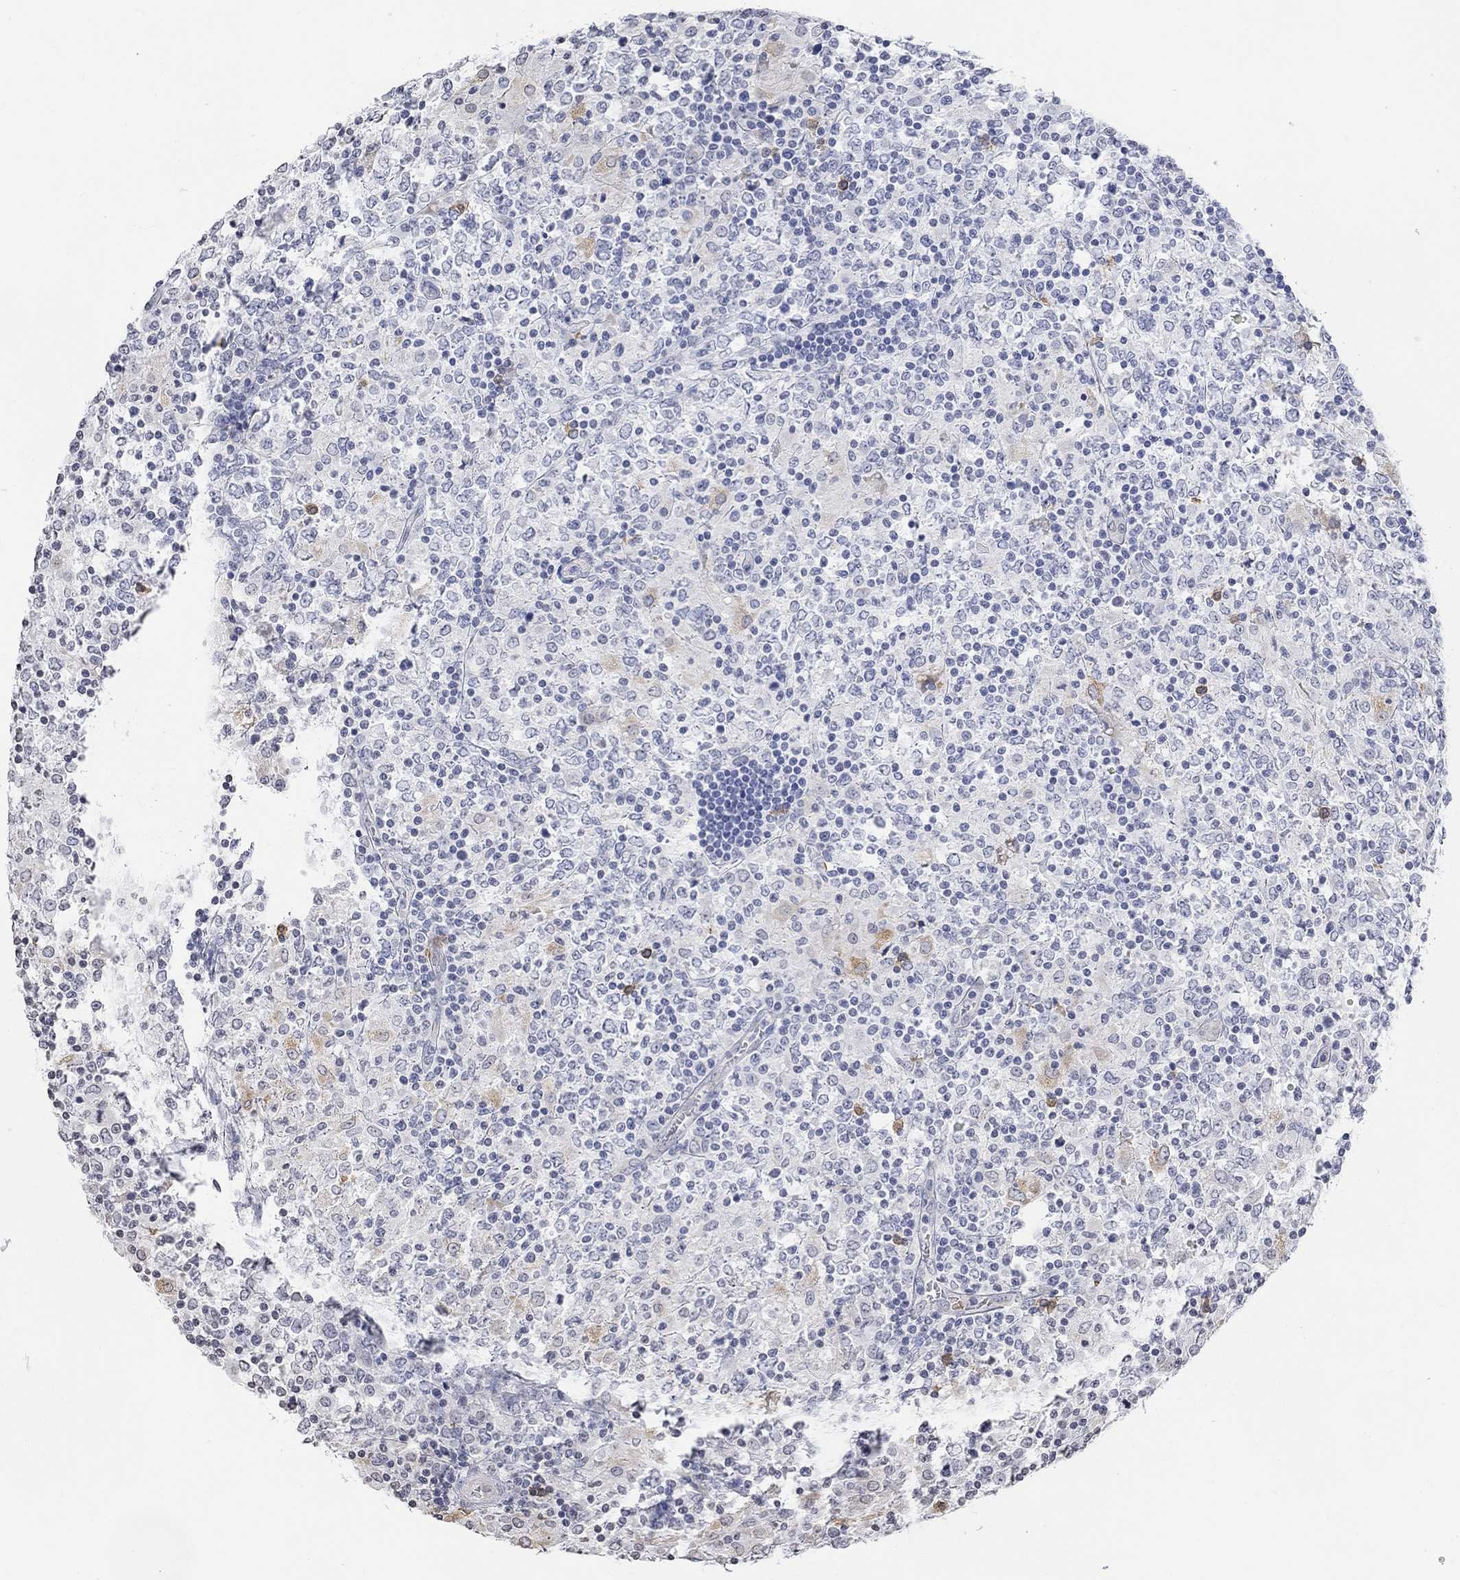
{"staining": {"intensity": "negative", "quantity": "none", "location": "none"}, "tissue": "lymphoma", "cell_type": "Tumor cells", "image_type": "cancer", "snomed": [{"axis": "morphology", "description": "Malignant lymphoma, non-Hodgkin's type, High grade"}, {"axis": "topography", "description": "Lymph node"}], "caption": "Tumor cells are negative for protein expression in human lymphoma. The staining was performed using DAB (3,3'-diaminobenzidine) to visualize the protein expression in brown, while the nuclei were stained in blue with hematoxylin (Magnification: 20x).", "gene": "TMEM255A", "patient": {"sex": "female", "age": 84}}